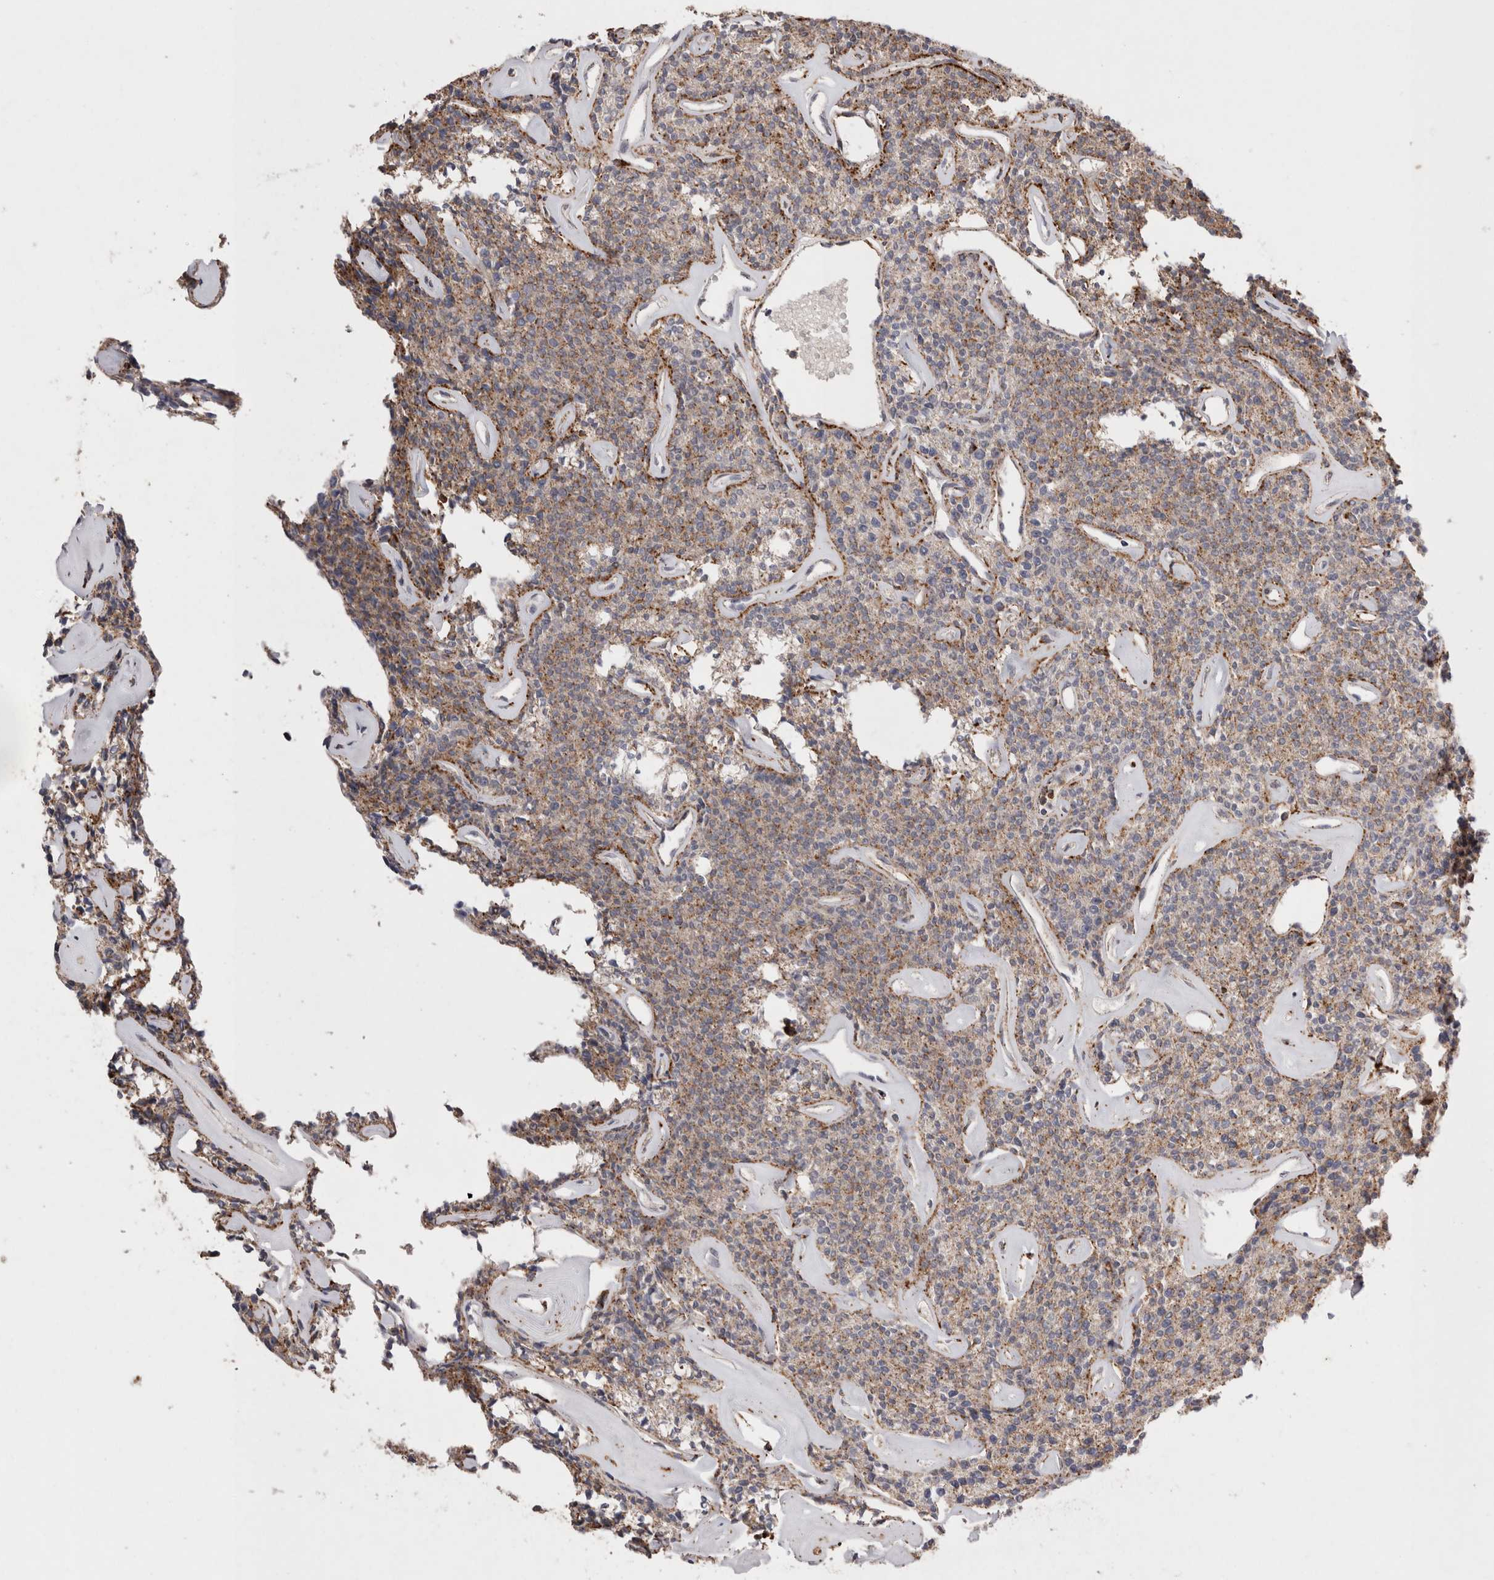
{"staining": {"intensity": "strong", "quantity": ">75%", "location": "cytoplasmic/membranous"}, "tissue": "parathyroid gland", "cell_type": "Glandular cells", "image_type": "normal", "snomed": [{"axis": "morphology", "description": "Normal tissue, NOS"}, {"axis": "topography", "description": "Parathyroid gland"}], "caption": "Strong cytoplasmic/membranous expression for a protein is identified in about >75% of glandular cells of benign parathyroid gland using immunohistochemistry (IHC).", "gene": "CTSA", "patient": {"sex": "male", "age": 46}}